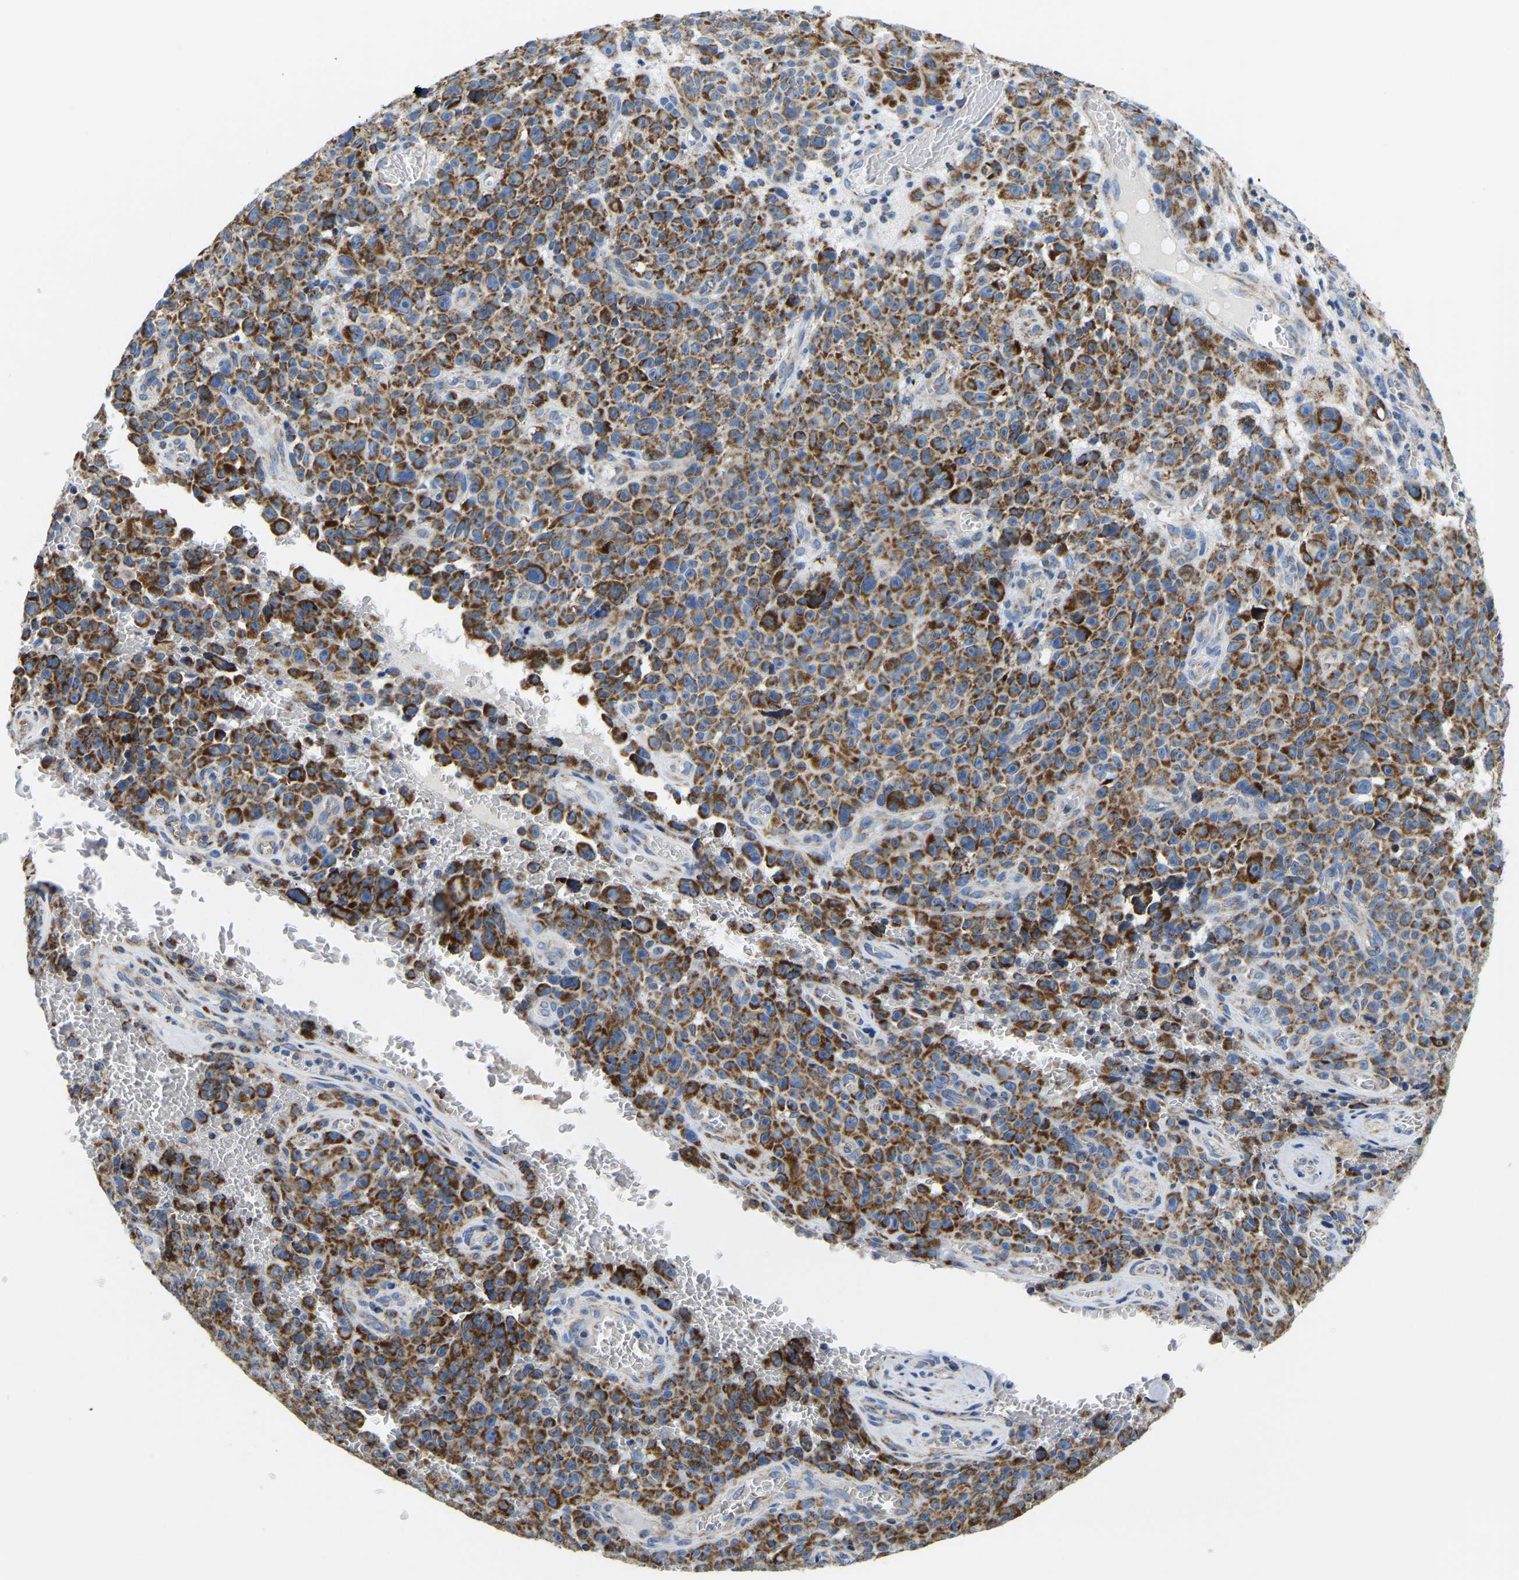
{"staining": {"intensity": "strong", "quantity": ">75%", "location": "cytoplasmic/membranous"}, "tissue": "melanoma", "cell_type": "Tumor cells", "image_type": "cancer", "snomed": [{"axis": "morphology", "description": "Malignant melanoma, NOS"}, {"axis": "topography", "description": "Skin"}], "caption": "The immunohistochemical stain labels strong cytoplasmic/membranous staining in tumor cells of malignant melanoma tissue.", "gene": "SFXN1", "patient": {"sex": "female", "age": 82}}